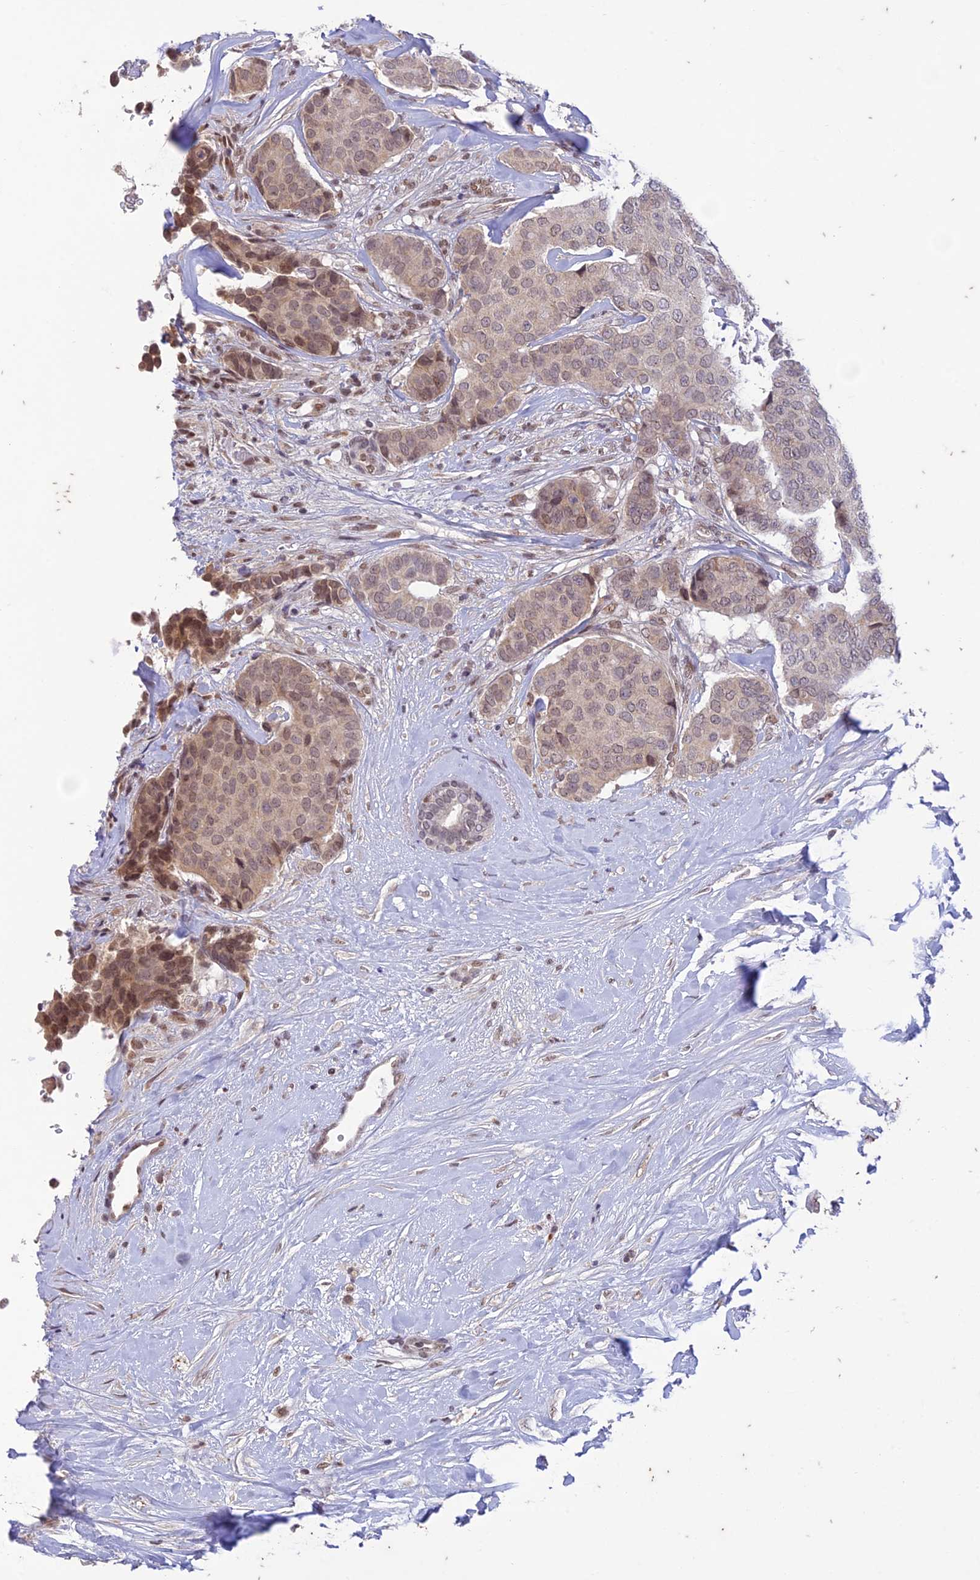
{"staining": {"intensity": "moderate", "quantity": "<25%", "location": "nuclear"}, "tissue": "breast cancer", "cell_type": "Tumor cells", "image_type": "cancer", "snomed": [{"axis": "morphology", "description": "Duct carcinoma"}, {"axis": "topography", "description": "Breast"}], "caption": "DAB (3,3'-diaminobenzidine) immunohistochemical staining of human breast cancer (invasive ductal carcinoma) displays moderate nuclear protein staining in approximately <25% of tumor cells.", "gene": "POP4", "patient": {"sex": "female", "age": 75}}